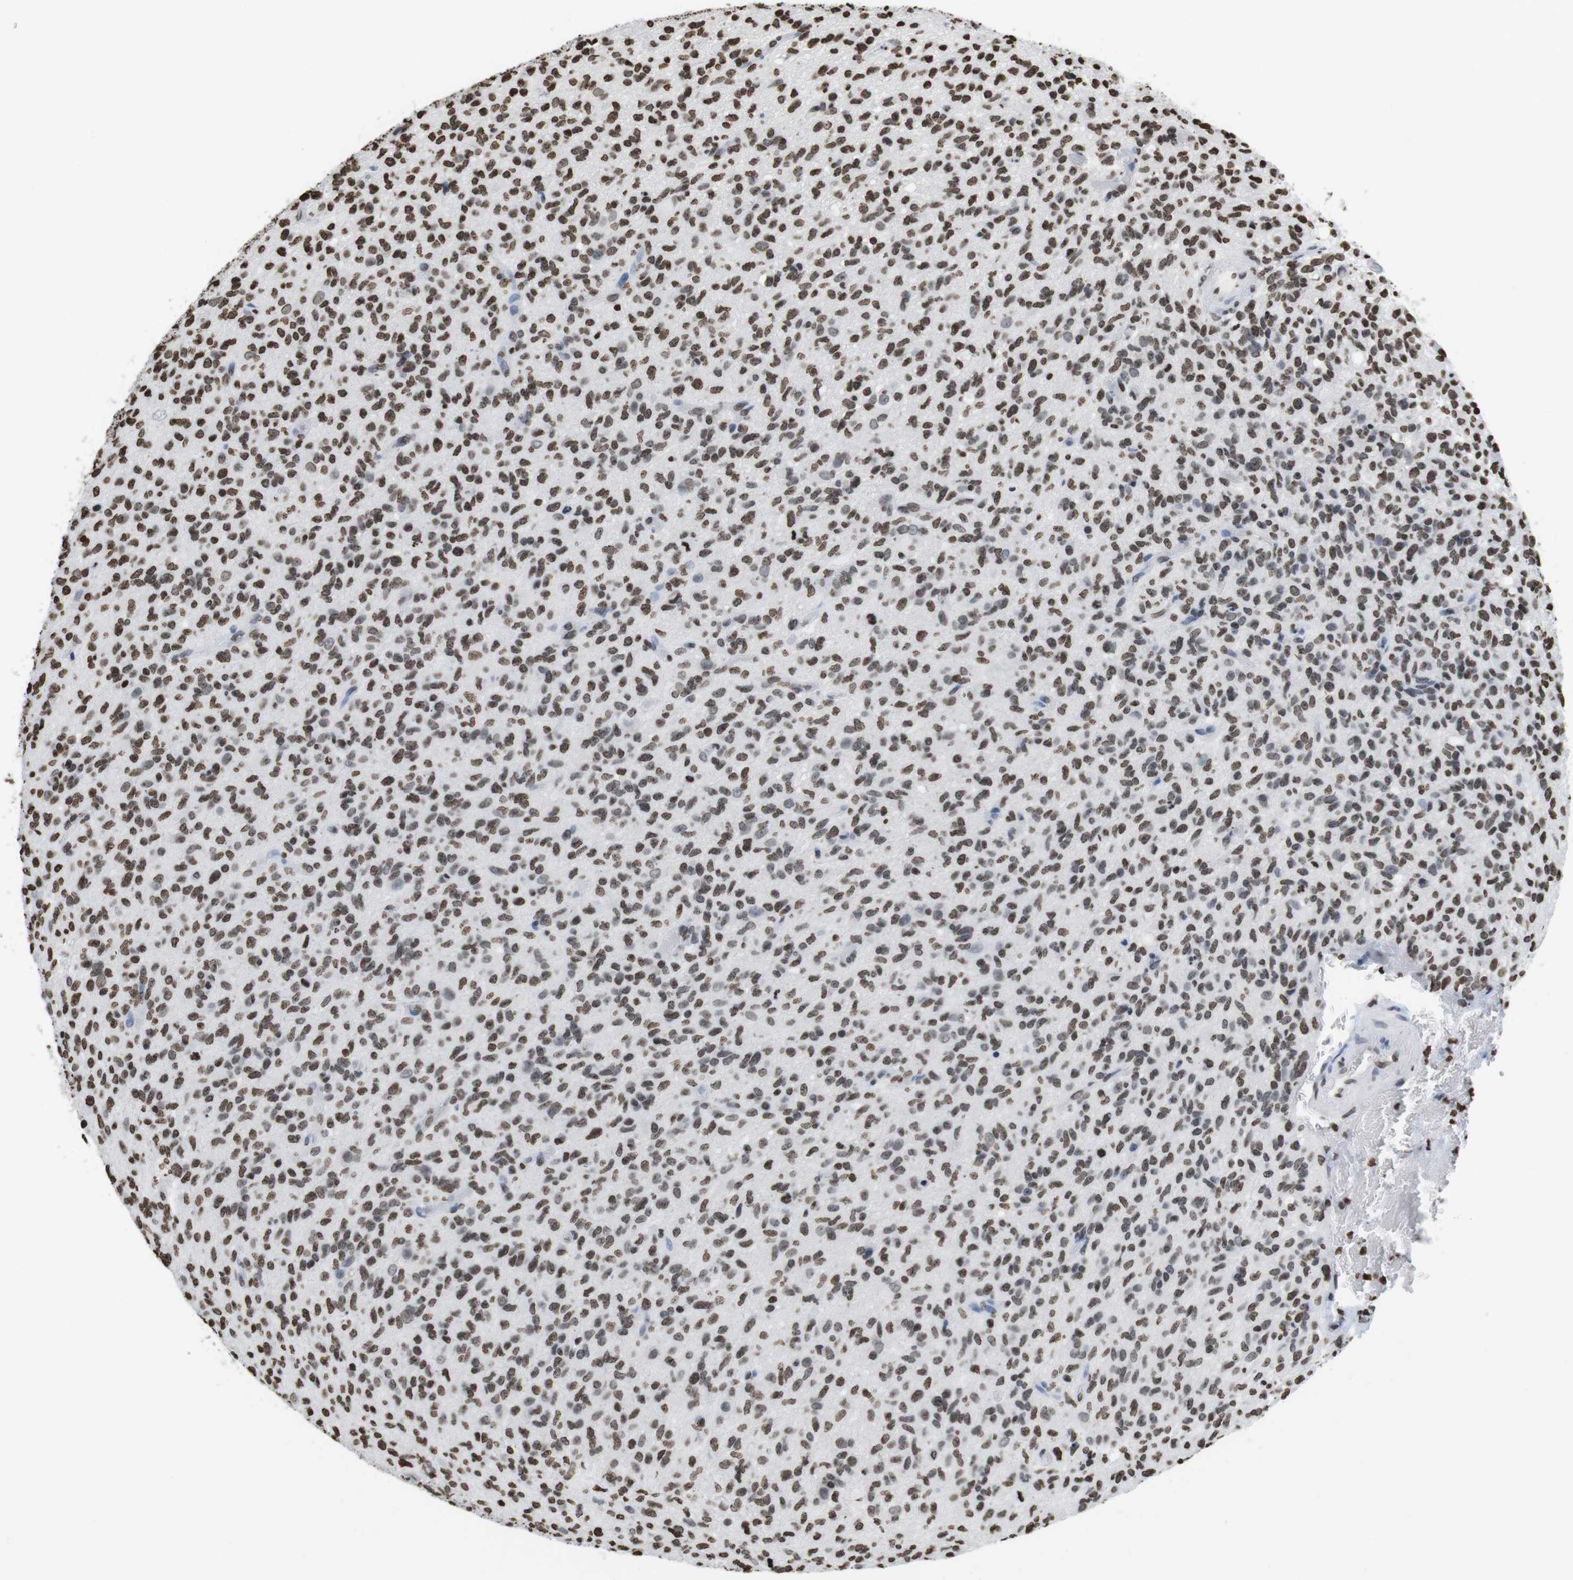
{"staining": {"intensity": "moderate", "quantity": ">75%", "location": "nuclear"}, "tissue": "glioma", "cell_type": "Tumor cells", "image_type": "cancer", "snomed": [{"axis": "morphology", "description": "Glioma, malignant, High grade"}, {"axis": "topography", "description": "Brain"}], "caption": "A micrograph of human high-grade glioma (malignant) stained for a protein reveals moderate nuclear brown staining in tumor cells.", "gene": "BSX", "patient": {"sex": "male", "age": 71}}